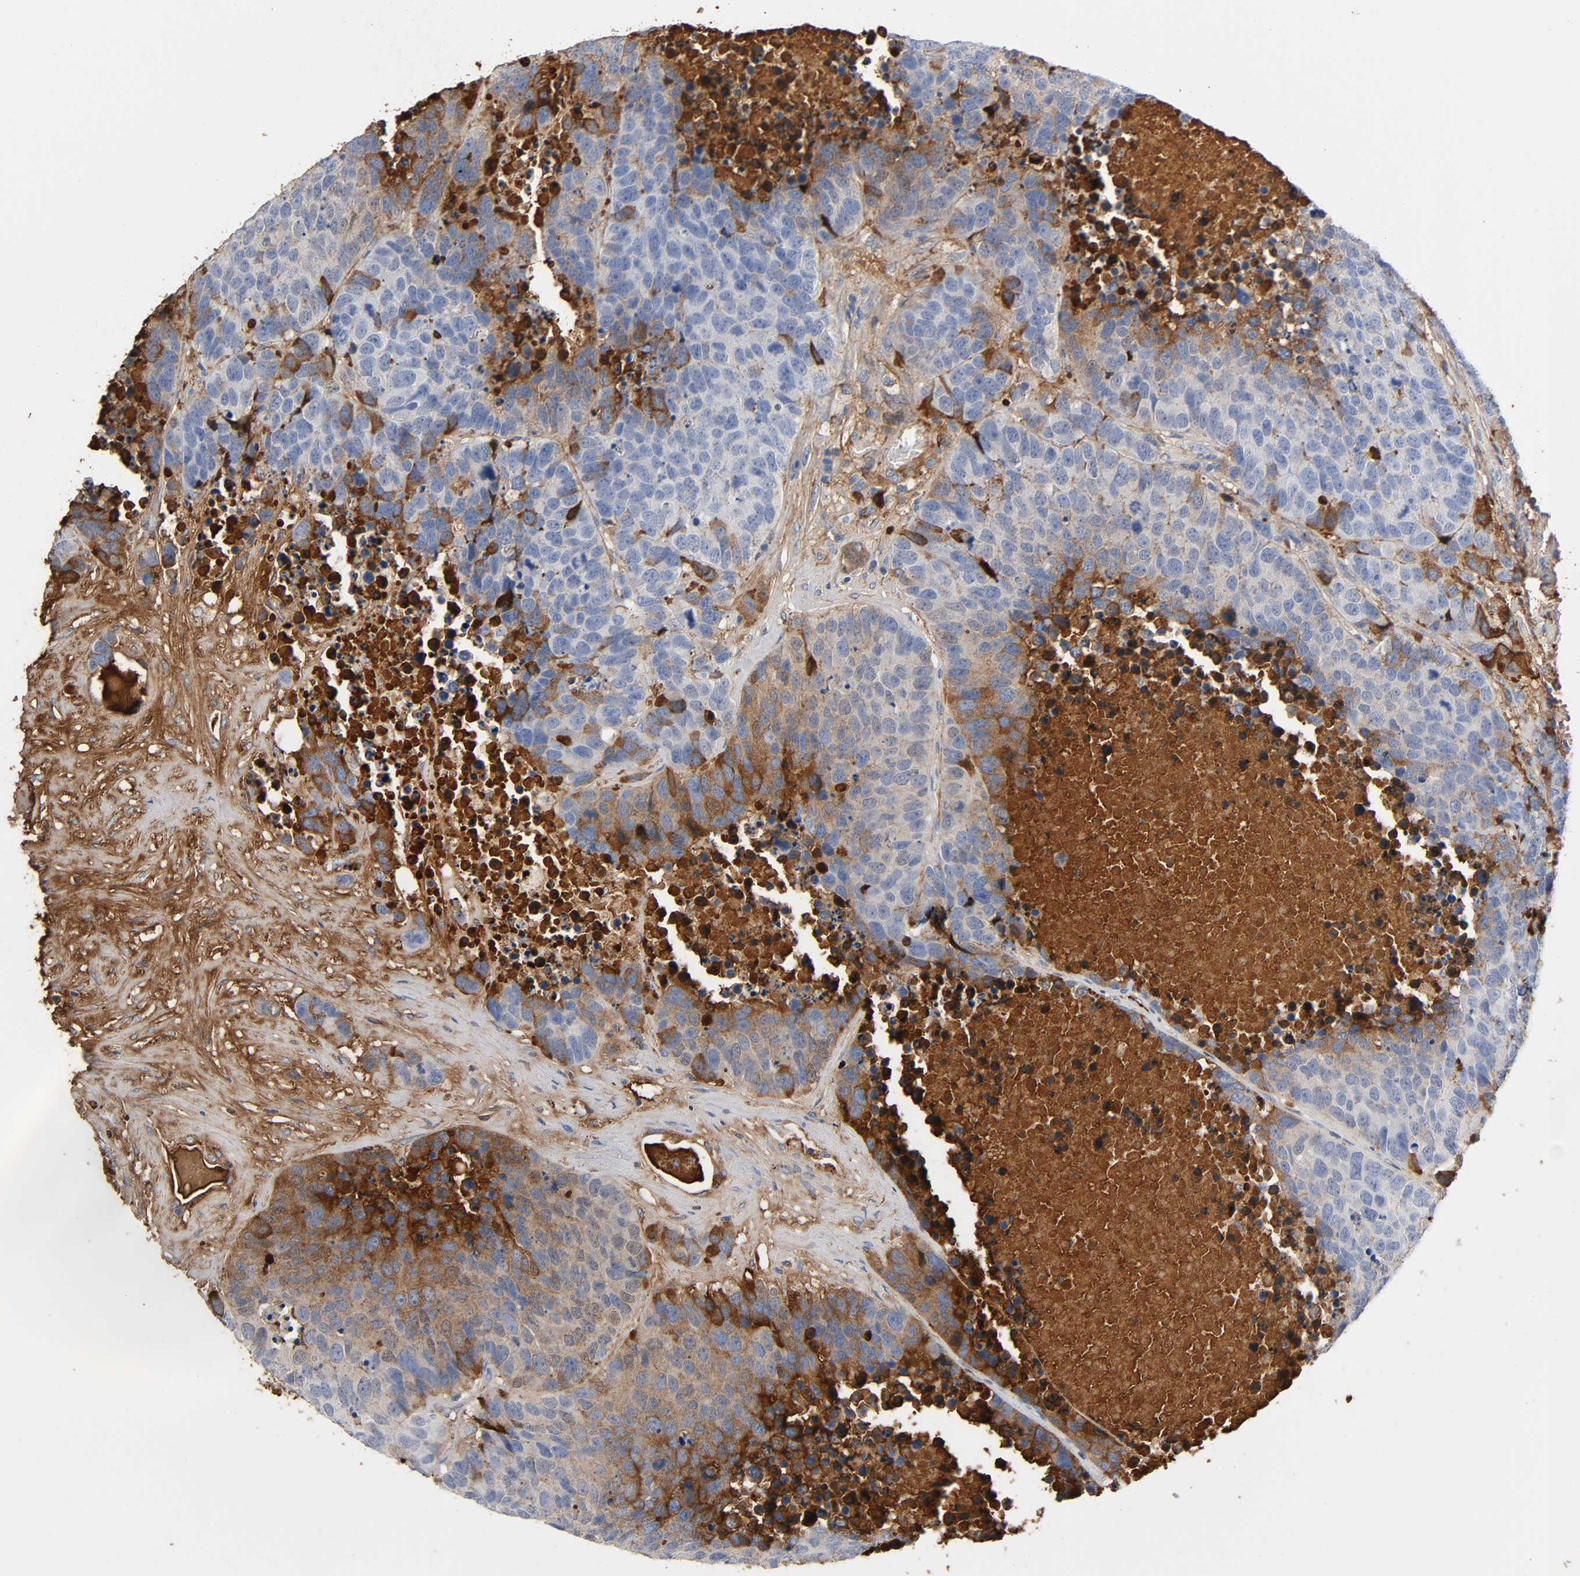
{"staining": {"intensity": "weak", "quantity": "25%-75%", "location": "cytoplasmic/membranous"}, "tissue": "carcinoid", "cell_type": "Tumor cells", "image_type": "cancer", "snomed": [{"axis": "morphology", "description": "Carcinoid, malignant, NOS"}, {"axis": "topography", "description": "Lung"}], "caption": "About 25%-75% of tumor cells in carcinoid show weak cytoplasmic/membranous protein expression as visualized by brown immunohistochemical staining.", "gene": "C3", "patient": {"sex": "male", "age": 60}}